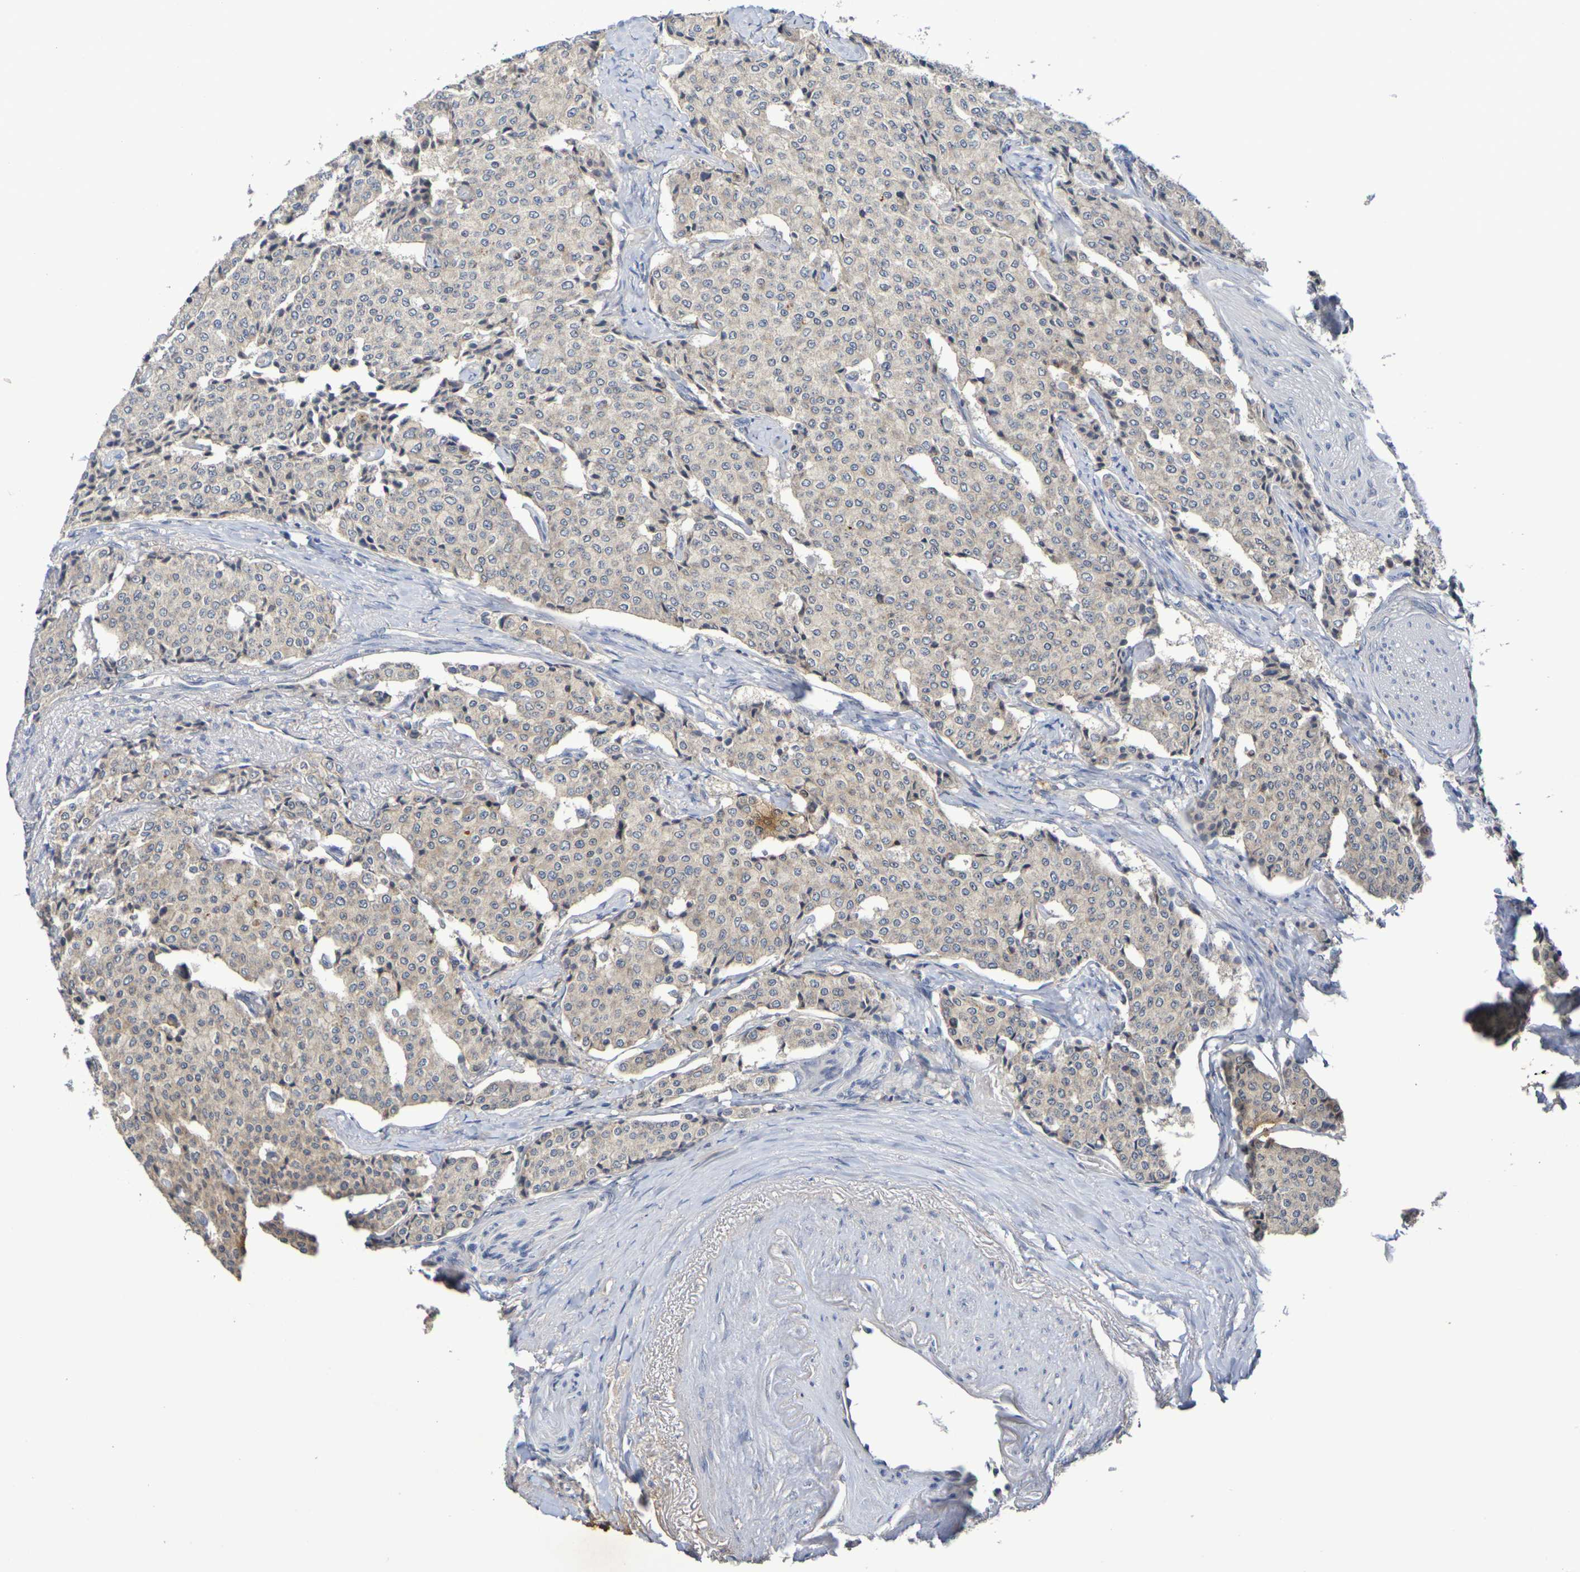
{"staining": {"intensity": "weak", "quantity": "25%-75%", "location": "cytoplasmic/membranous"}, "tissue": "carcinoid", "cell_type": "Tumor cells", "image_type": "cancer", "snomed": [{"axis": "morphology", "description": "Carcinoid, malignant, NOS"}, {"axis": "topography", "description": "Colon"}], "caption": "Brown immunohistochemical staining in carcinoid displays weak cytoplasmic/membranous staining in approximately 25%-75% of tumor cells.", "gene": "SDC4", "patient": {"sex": "female", "age": 61}}